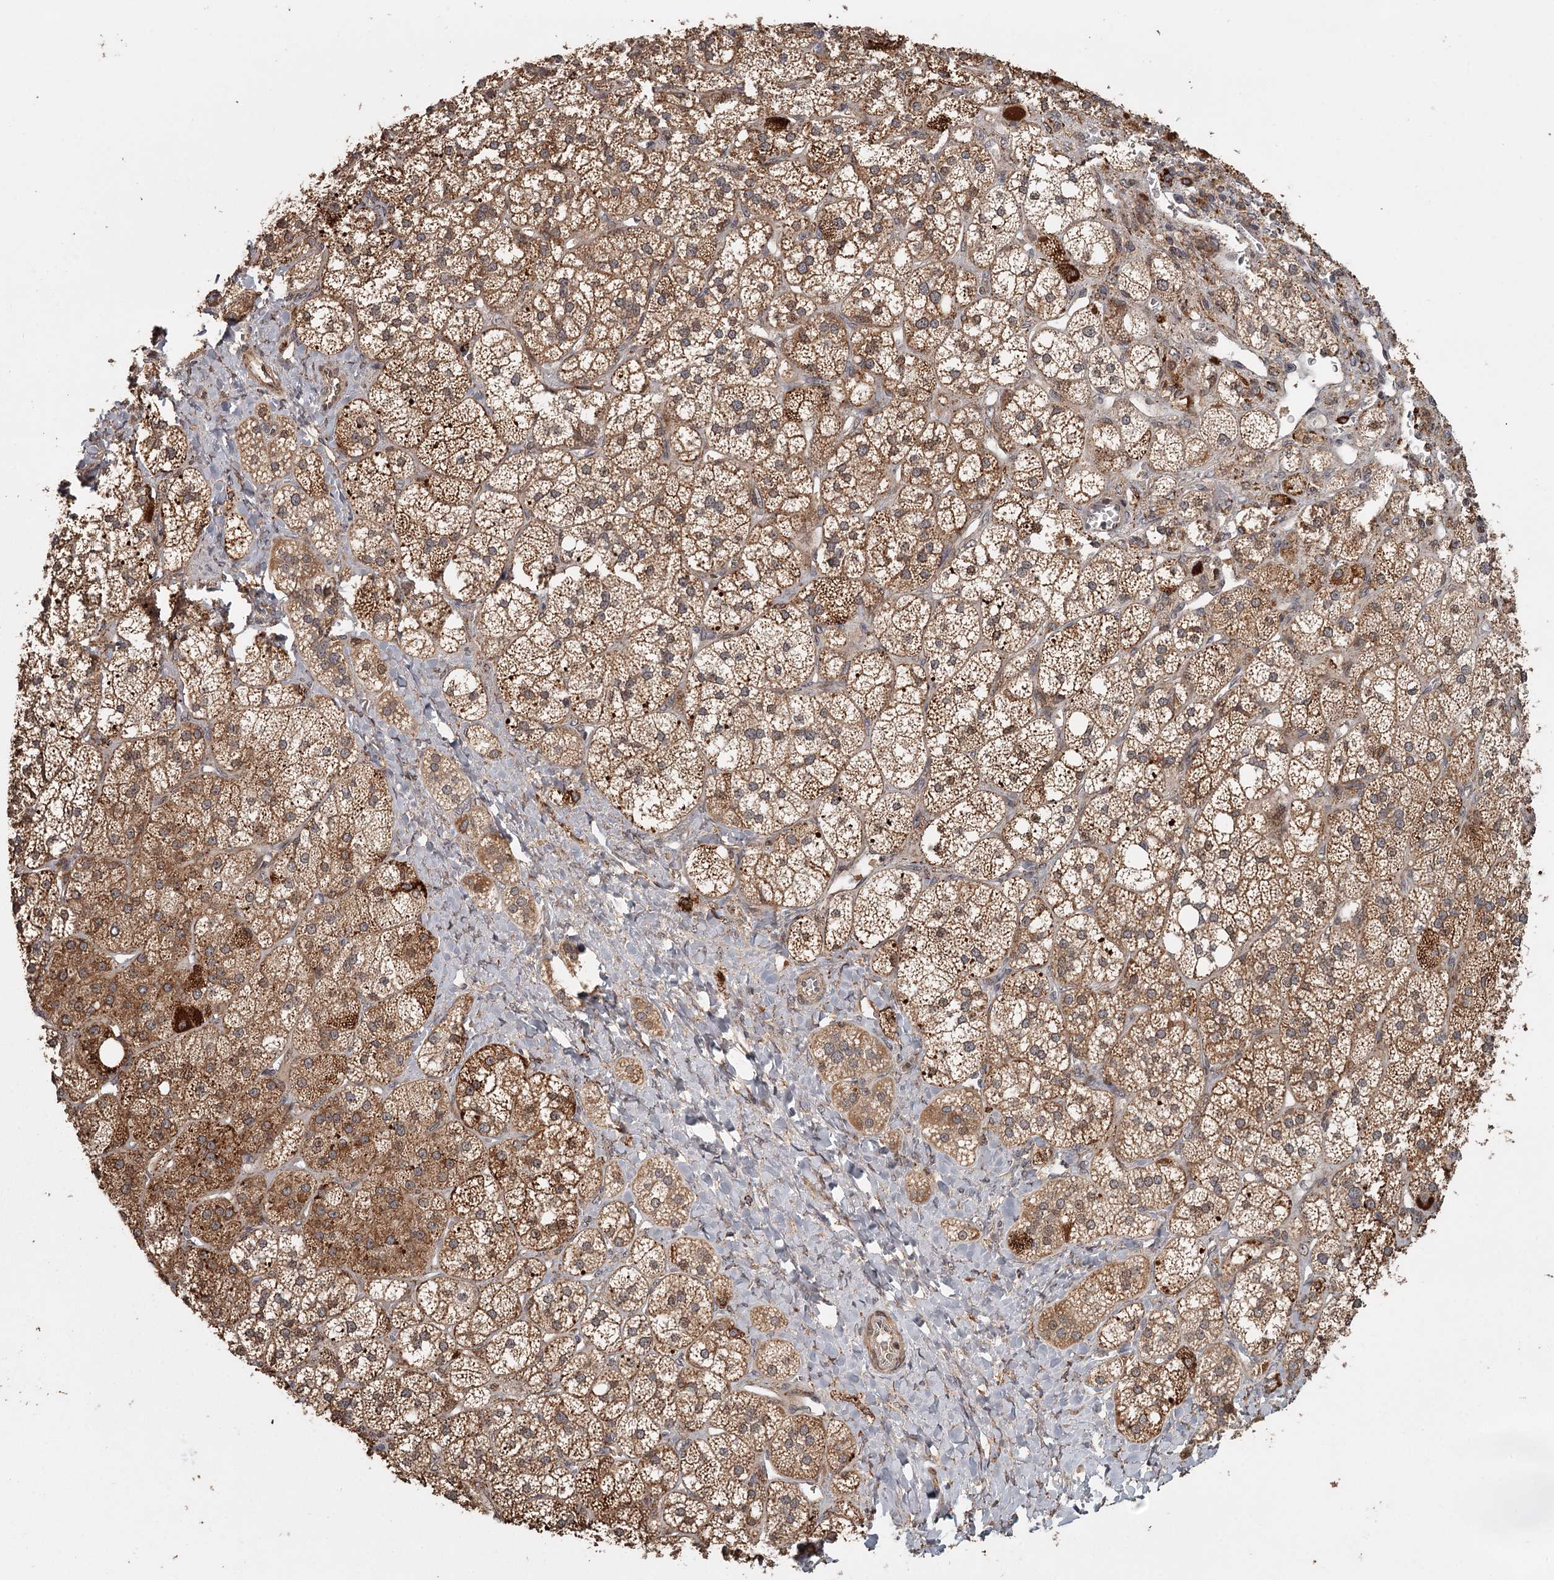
{"staining": {"intensity": "moderate", "quantity": ">75%", "location": "cytoplasmic/membranous"}, "tissue": "adrenal gland", "cell_type": "Glandular cells", "image_type": "normal", "snomed": [{"axis": "morphology", "description": "Normal tissue, NOS"}, {"axis": "topography", "description": "Adrenal gland"}], "caption": "Glandular cells show moderate cytoplasmic/membranous staining in about >75% of cells in benign adrenal gland. (Brightfield microscopy of DAB IHC at high magnification).", "gene": "FAXC", "patient": {"sex": "male", "age": 61}}